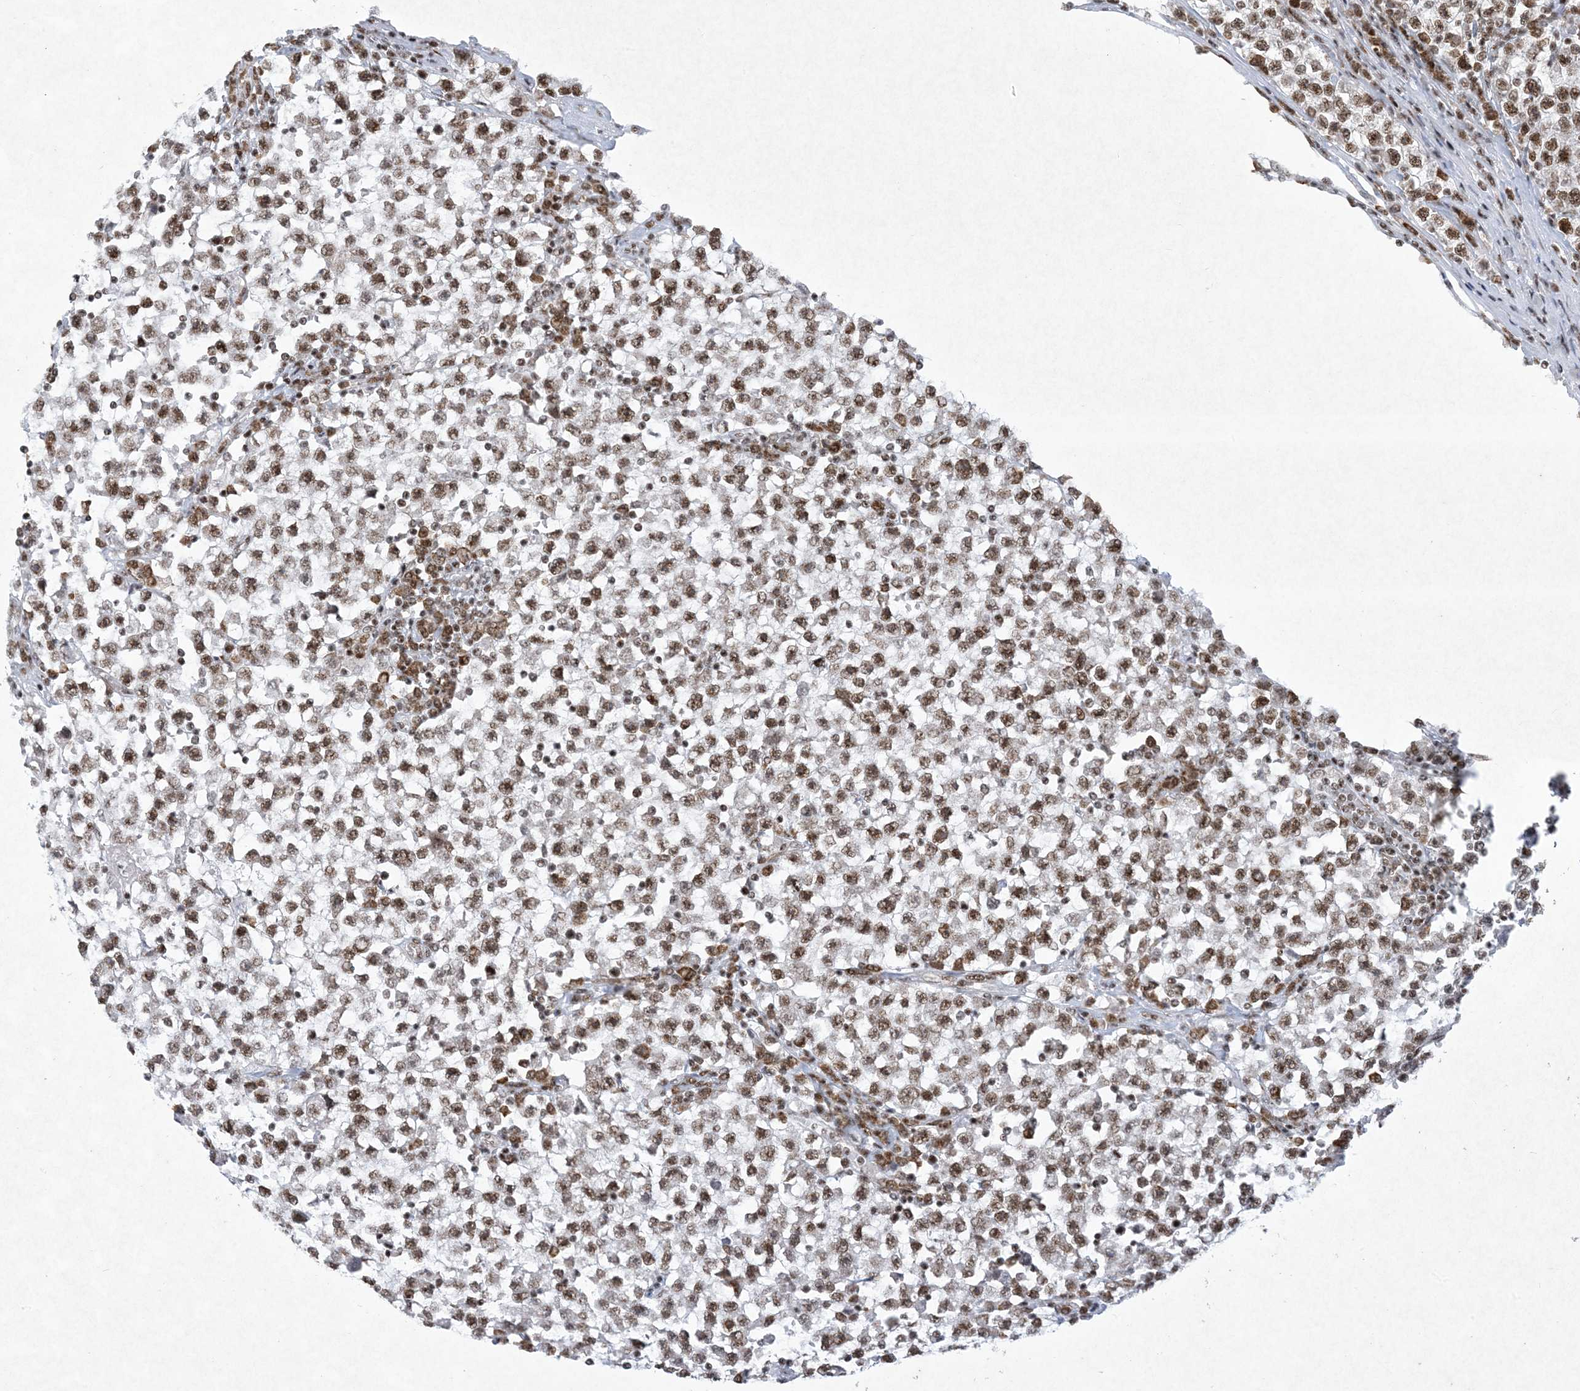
{"staining": {"intensity": "moderate", "quantity": ">75%", "location": "nuclear"}, "tissue": "testis cancer", "cell_type": "Tumor cells", "image_type": "cancer", "snomed": [{"axis": "morphology", "description": "Seminoma, NOS"}, {"axis": "topography", "description": "Testis"}], "caption": "Testis cancer stained for a protein displays moderate nuclear positivity in tumor cells.", "gene": "PKNOX2", "patient": {"sex": "male", "age": 22}}